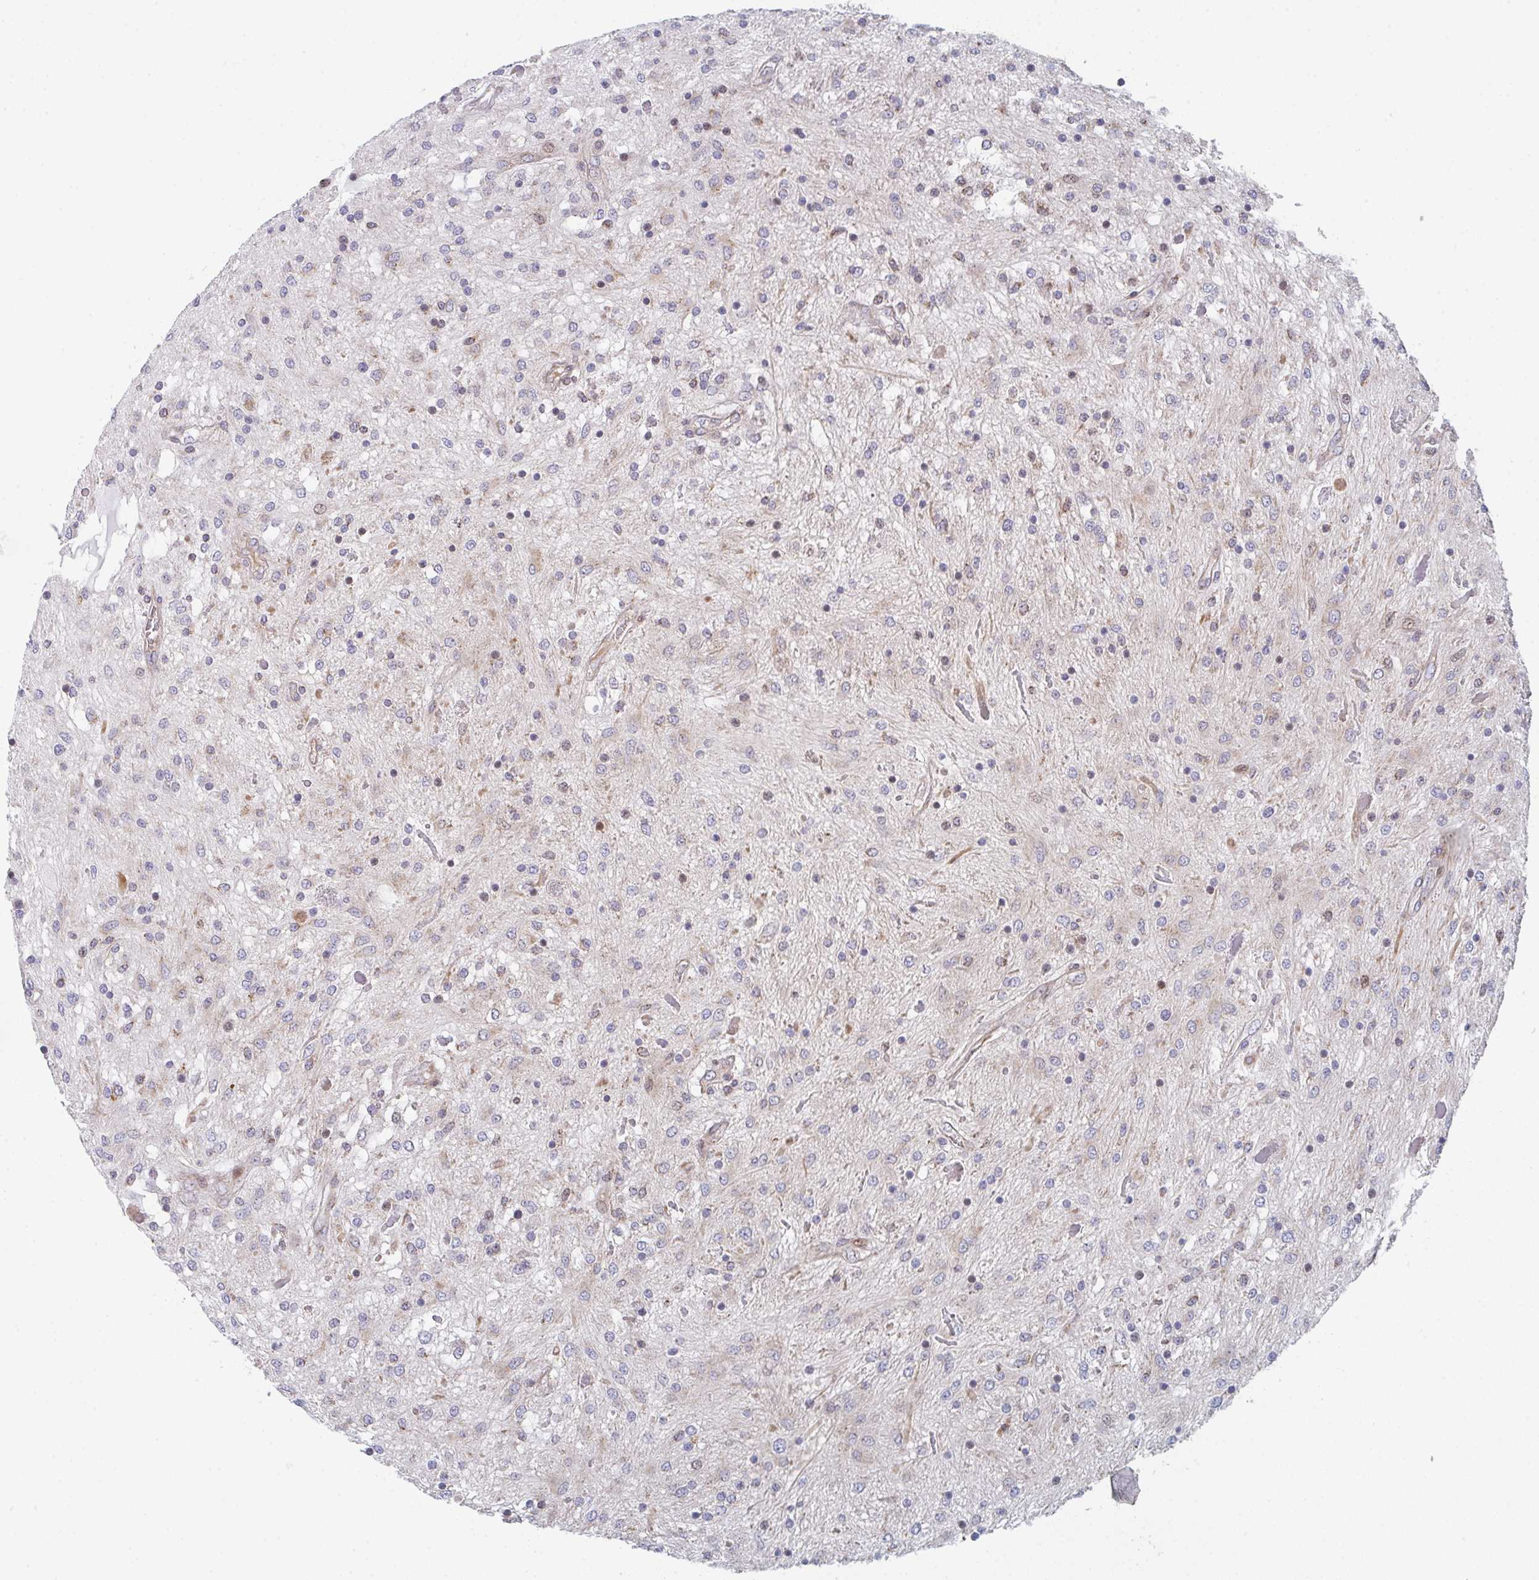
{"staining": {"intensity": "negative", "quantity": "none", "location": "none"}, "tissue": "glioma", "cell_type": "Tumor cells", "image_type": "cancer", "snomed": [{"axis": "morphology", "description": "Glioma, malignant, Low grade"}, {"axis": "topography", "description": "Cerebellum"}], "caption": "Immunohistochemical staining of glioma shows no significant positivity in tumor cells.", "gene": "ZNF644", "patient": {"sex": "female", "age": 14}}